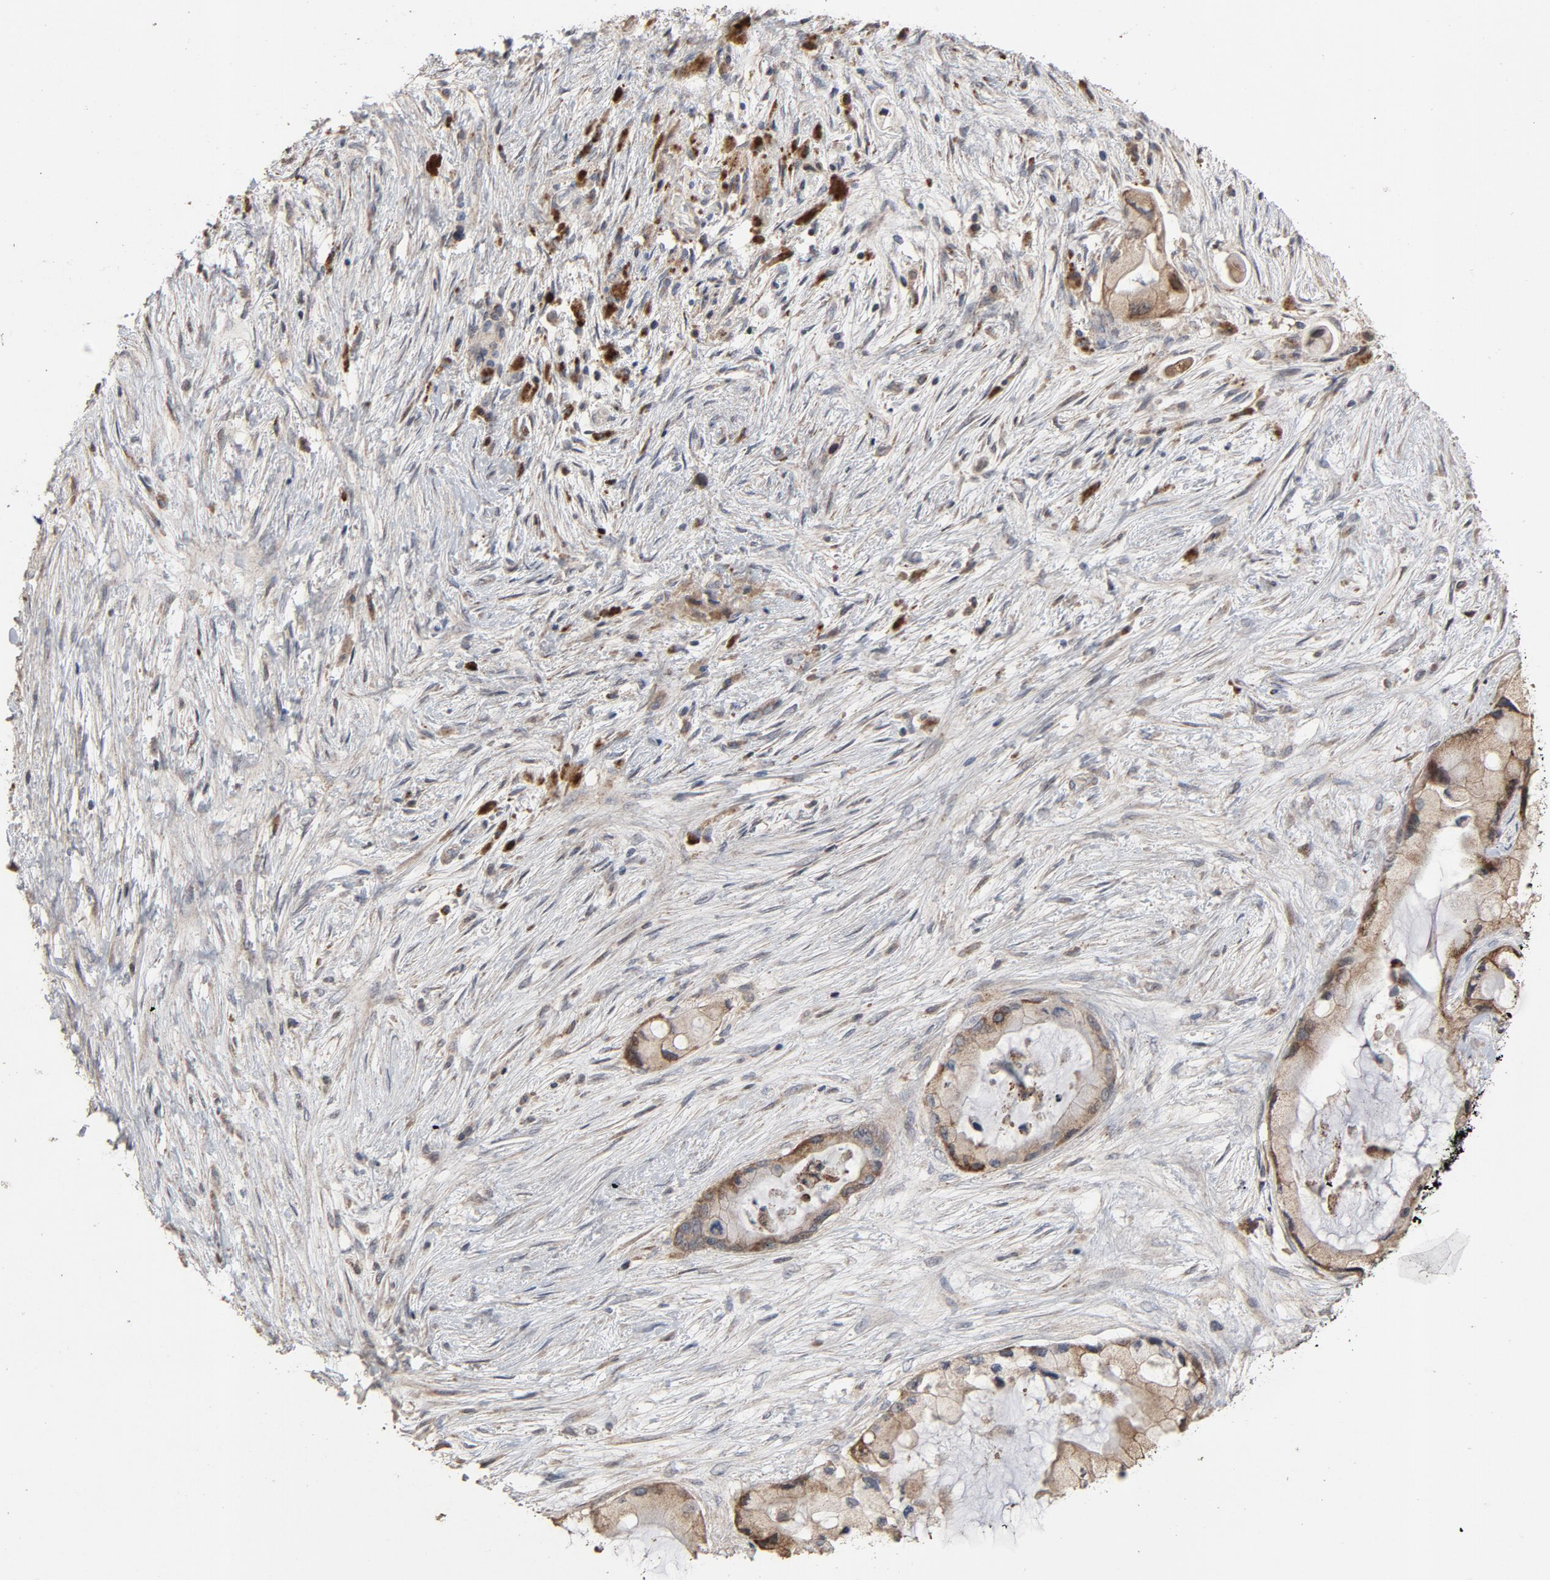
{"staining": {"intensity": "moderate", "quantity": ">75%", "location": "cytoplasmic/membranous"}, "tissue": "pancreatic cancer", "cell_type": "Tumor cells", "image_type": "cancer", "snomed": [{"axis": "morphology", "description": "Adenocarcinoma, NOS"}, {"axis": "topography", "description": "Pancreas"}], "caption": "A medium amount of moderate cytoplasmic/membranous expression is identified in approximately >75% of tumor cells in pancreatic adenocarcinoma tissue.", "gene": "CDK6", "patient": {"sex": "female", "age": 59}}